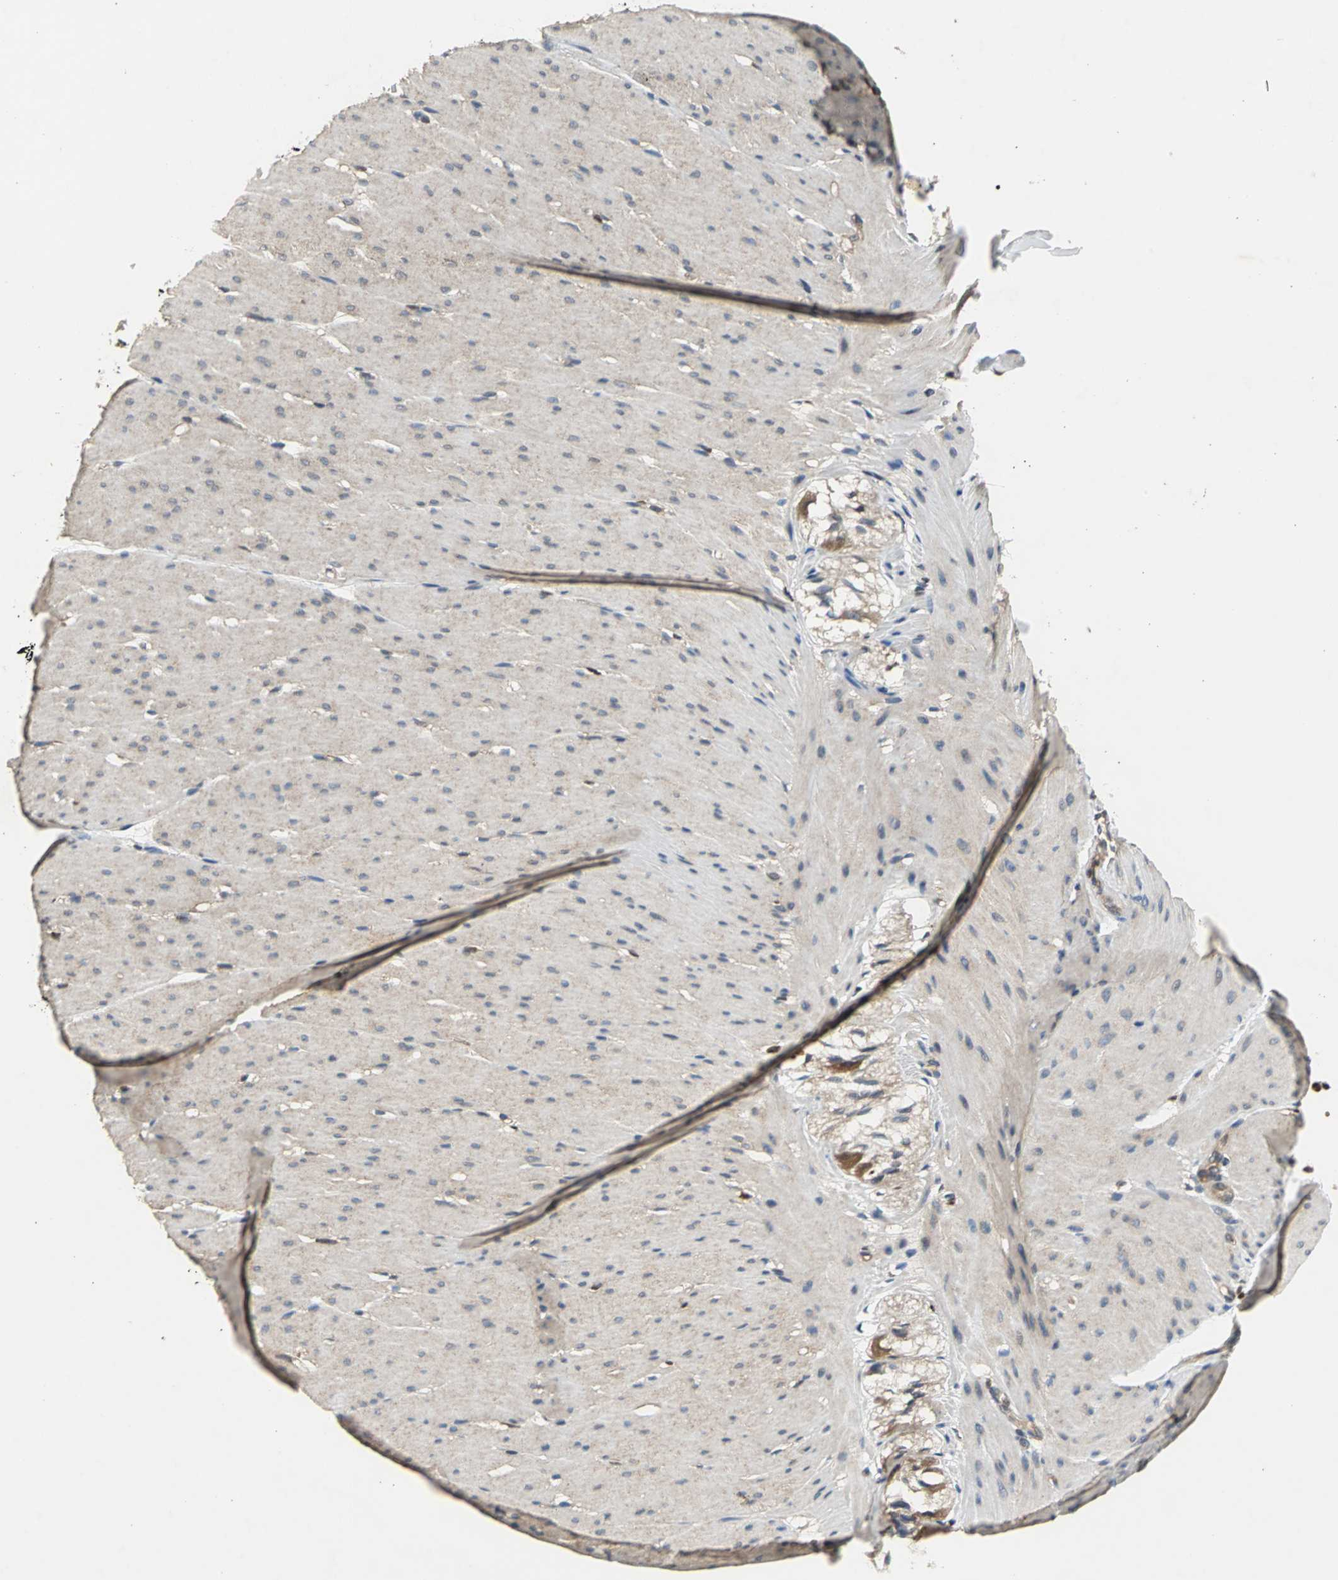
{"staining": {"intensity": "weak", "quantity": ">75%", "location": "cytoplasmic/membranous"}, "tissue": "colon", "cell_type": "Endothelial cells", "image_type": "normal", "snomed": [{"axis": "morphology", "description": "Normal tissue, NOS"}, {"axis": "topography", "description": "Smooth muscle"}, {"axis": "topography", "description": "Colon"}], "caption": "An image of colon stained for a protein exhibits weak cytoplasmic/membranous brown staining in endothelial cells. The staining is performed using DAB brown chromogen to label protein expression. The nuclei are counter-stained blue using hematoxylin.", "gene": "AHR", "patient": {"sex": "male", "age": 67}}